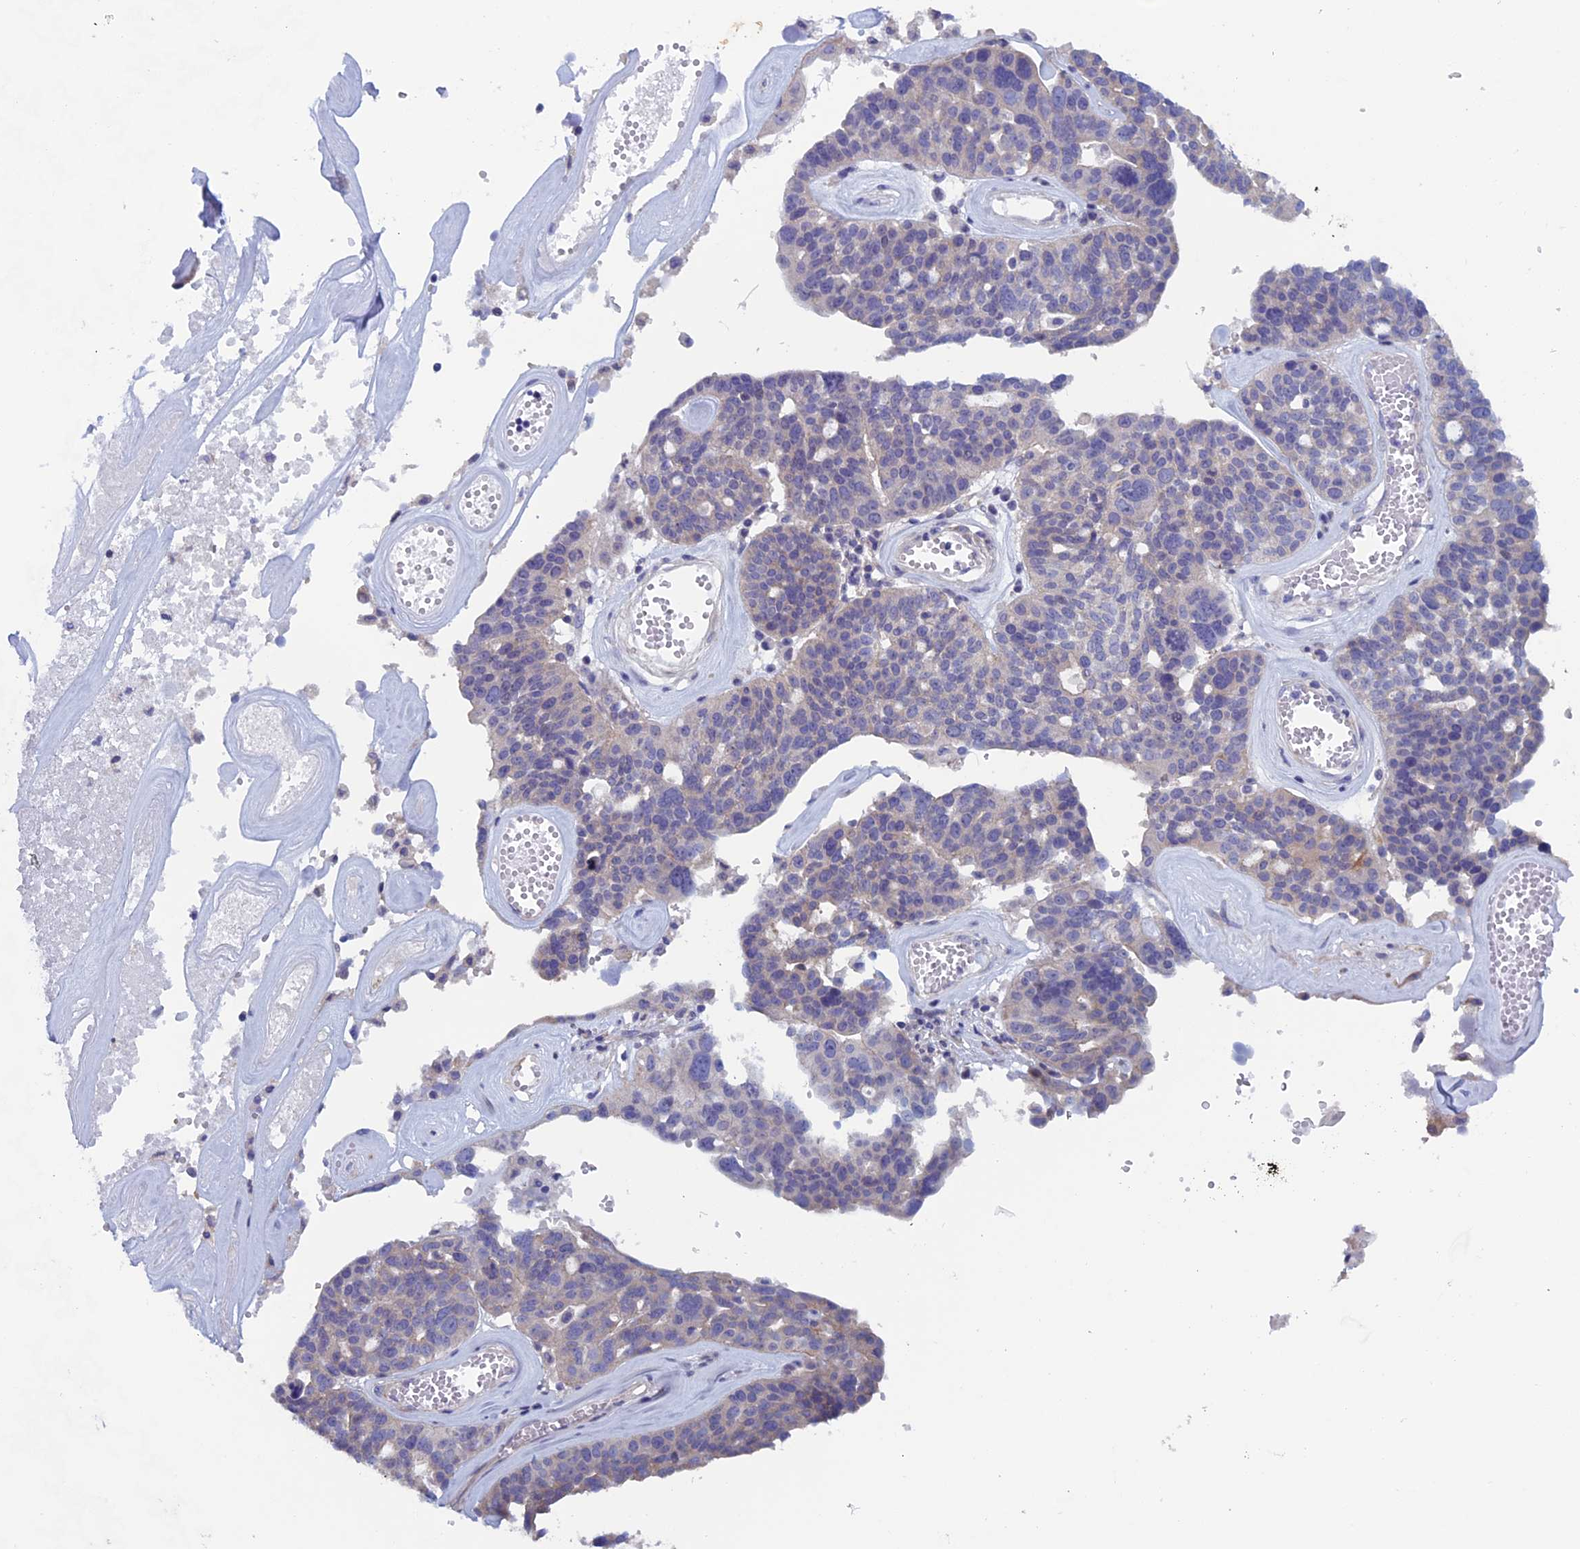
{"staining": {"intensity": "negative", "quantity": "none", "location": "none"}, "tissue": "ovarian cancer", "cell_type": "Tumor cells", "image_type": "cancer", "snomed": [{"axis": "morphology", "description": "Cystadenocarcinoma, serous, NOS"}, {"axis": "topography", "description": "Ovary"}], "caption": "A histopathology image of human ovarian serous cystadenocarcinoma is negative for staining in tumor cells. (DAB immunohistochemistry with hematoxylin counter stain).", "gene": "CNOT6L", "patient": {"sex": "female", "age": 59}}